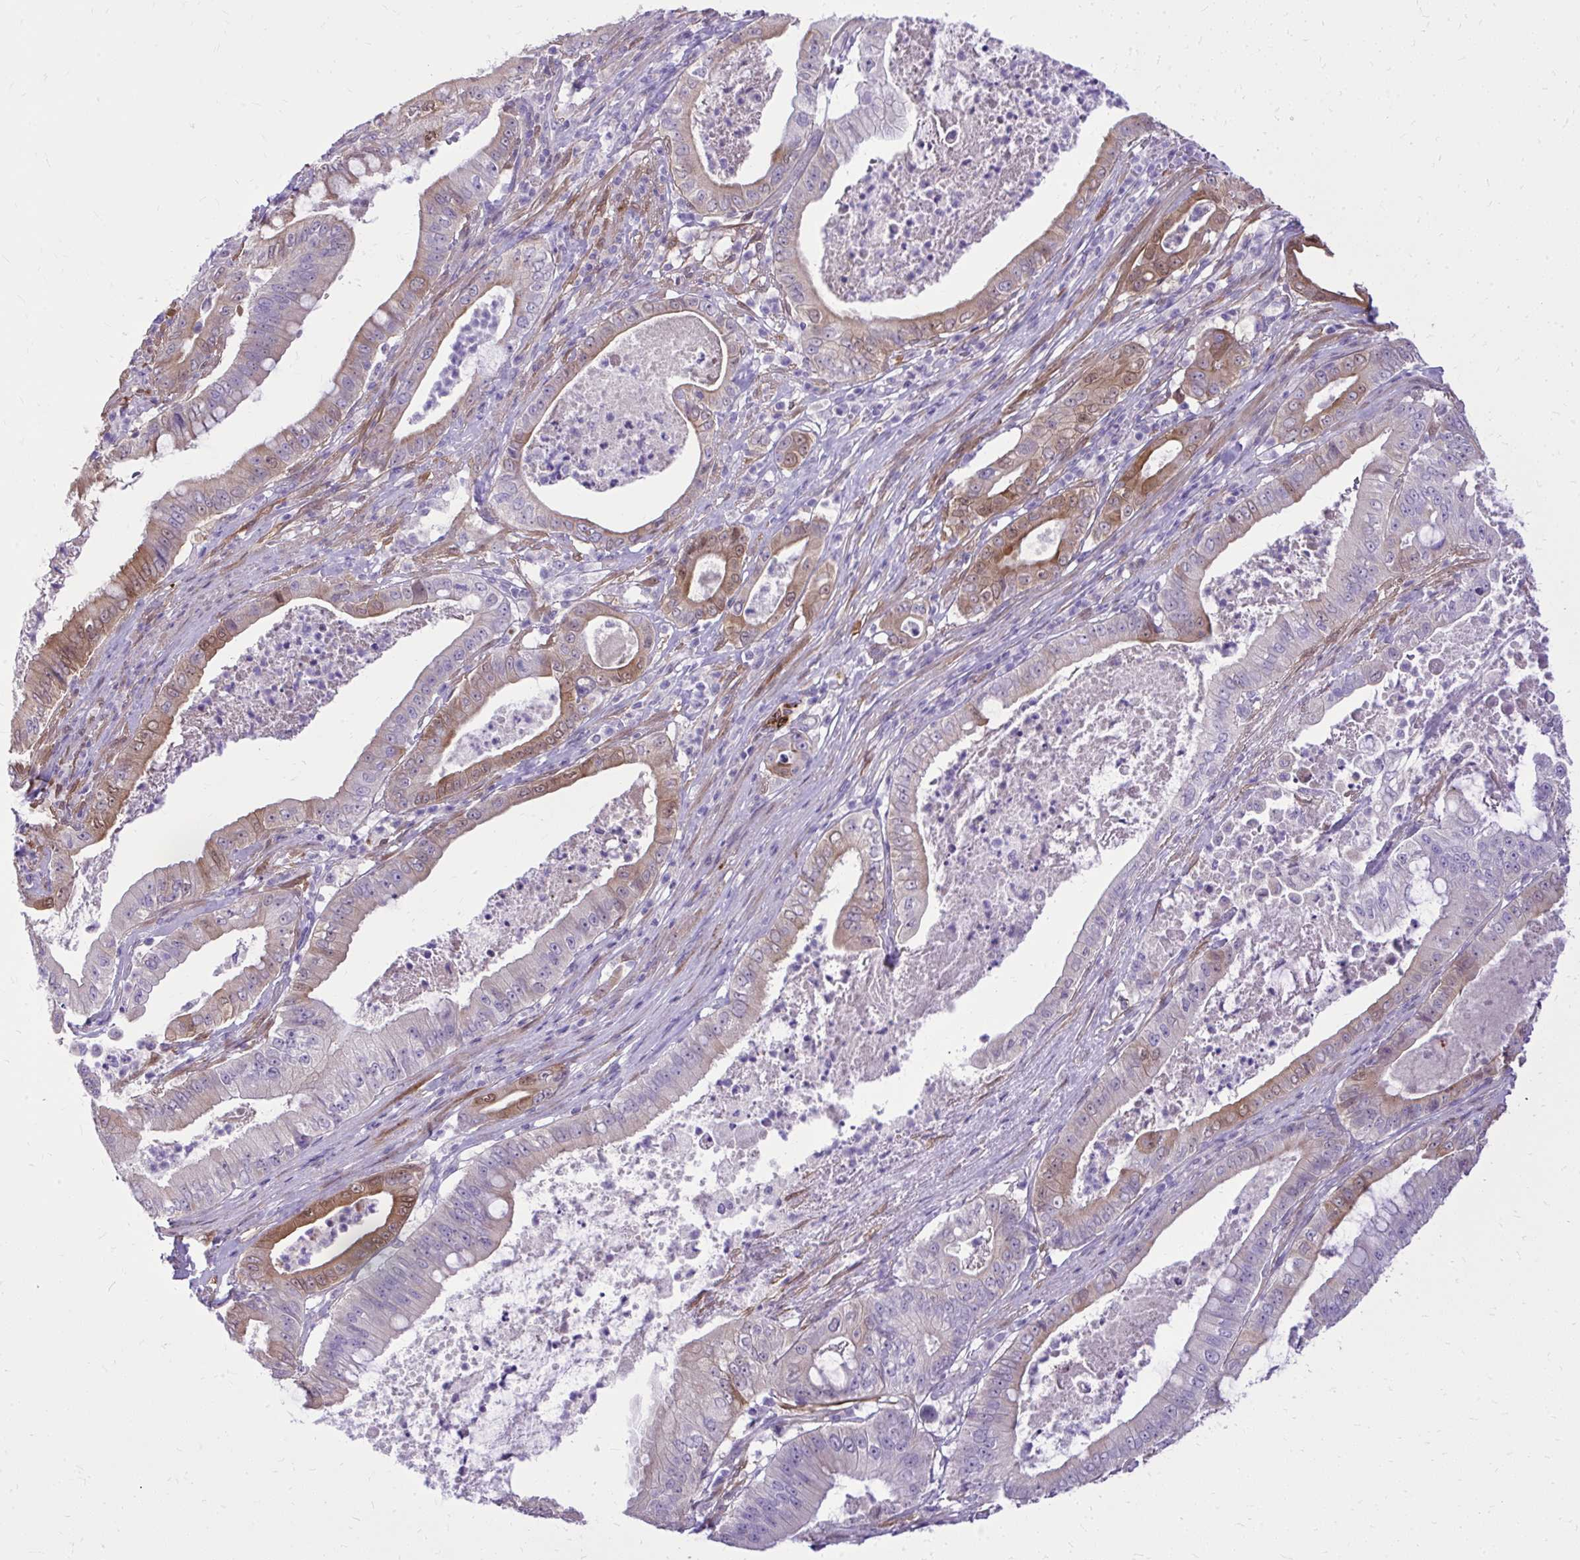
{"staining": {"intensity": "moderate", "quantity": "25%-75%", "location": "cytoplasmic/membranous,nuclear"}, "tissue": "pancreatic cancer", "cell_type": "Tumor cells", "image_type": "cancer", "snomed": [{"axis": "morphology", "description": "Adenocarcinoma, NOS"}, {"axis": "topography", "description": "Pancreas"}], "caption": "Immunohistochemical staining of human pancreatic cancer (adenocarcinoma) exhibits moderate cytoplasmic/membranous and nuclear protein expression in approximately 25%-75% of tumor cells.", "gene": "NNMT", "patient": {"sex": "male", "age": 71}}